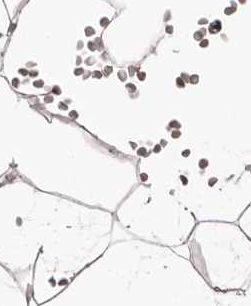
{"staining": {"intensity": "moderate", "quantity": ">75%", "location": "cytoplasmic/membranous"}, "tissue": "adipose tissue", "cell_type": "Adipocytes", "image_type": "normal", "snomed": [{"axis": "morphology", "description": "Normal tissue, NOS"}, {"axis": "topography", "description": "Breast"}], "caption": "A brown stain labels moderate cytoplasmic/membranous expression of a protein in adipocytes of unremarkable adipose tissue. The staining was performed using DAB (3,3'-diaminobenzidine) to visualize the protein expression in brown, while the nuclei were stained in blue with hematoxylin (Magnification: 20x).", "gene": "EGR3", "patient": {"sex": "female", "age": 23}}